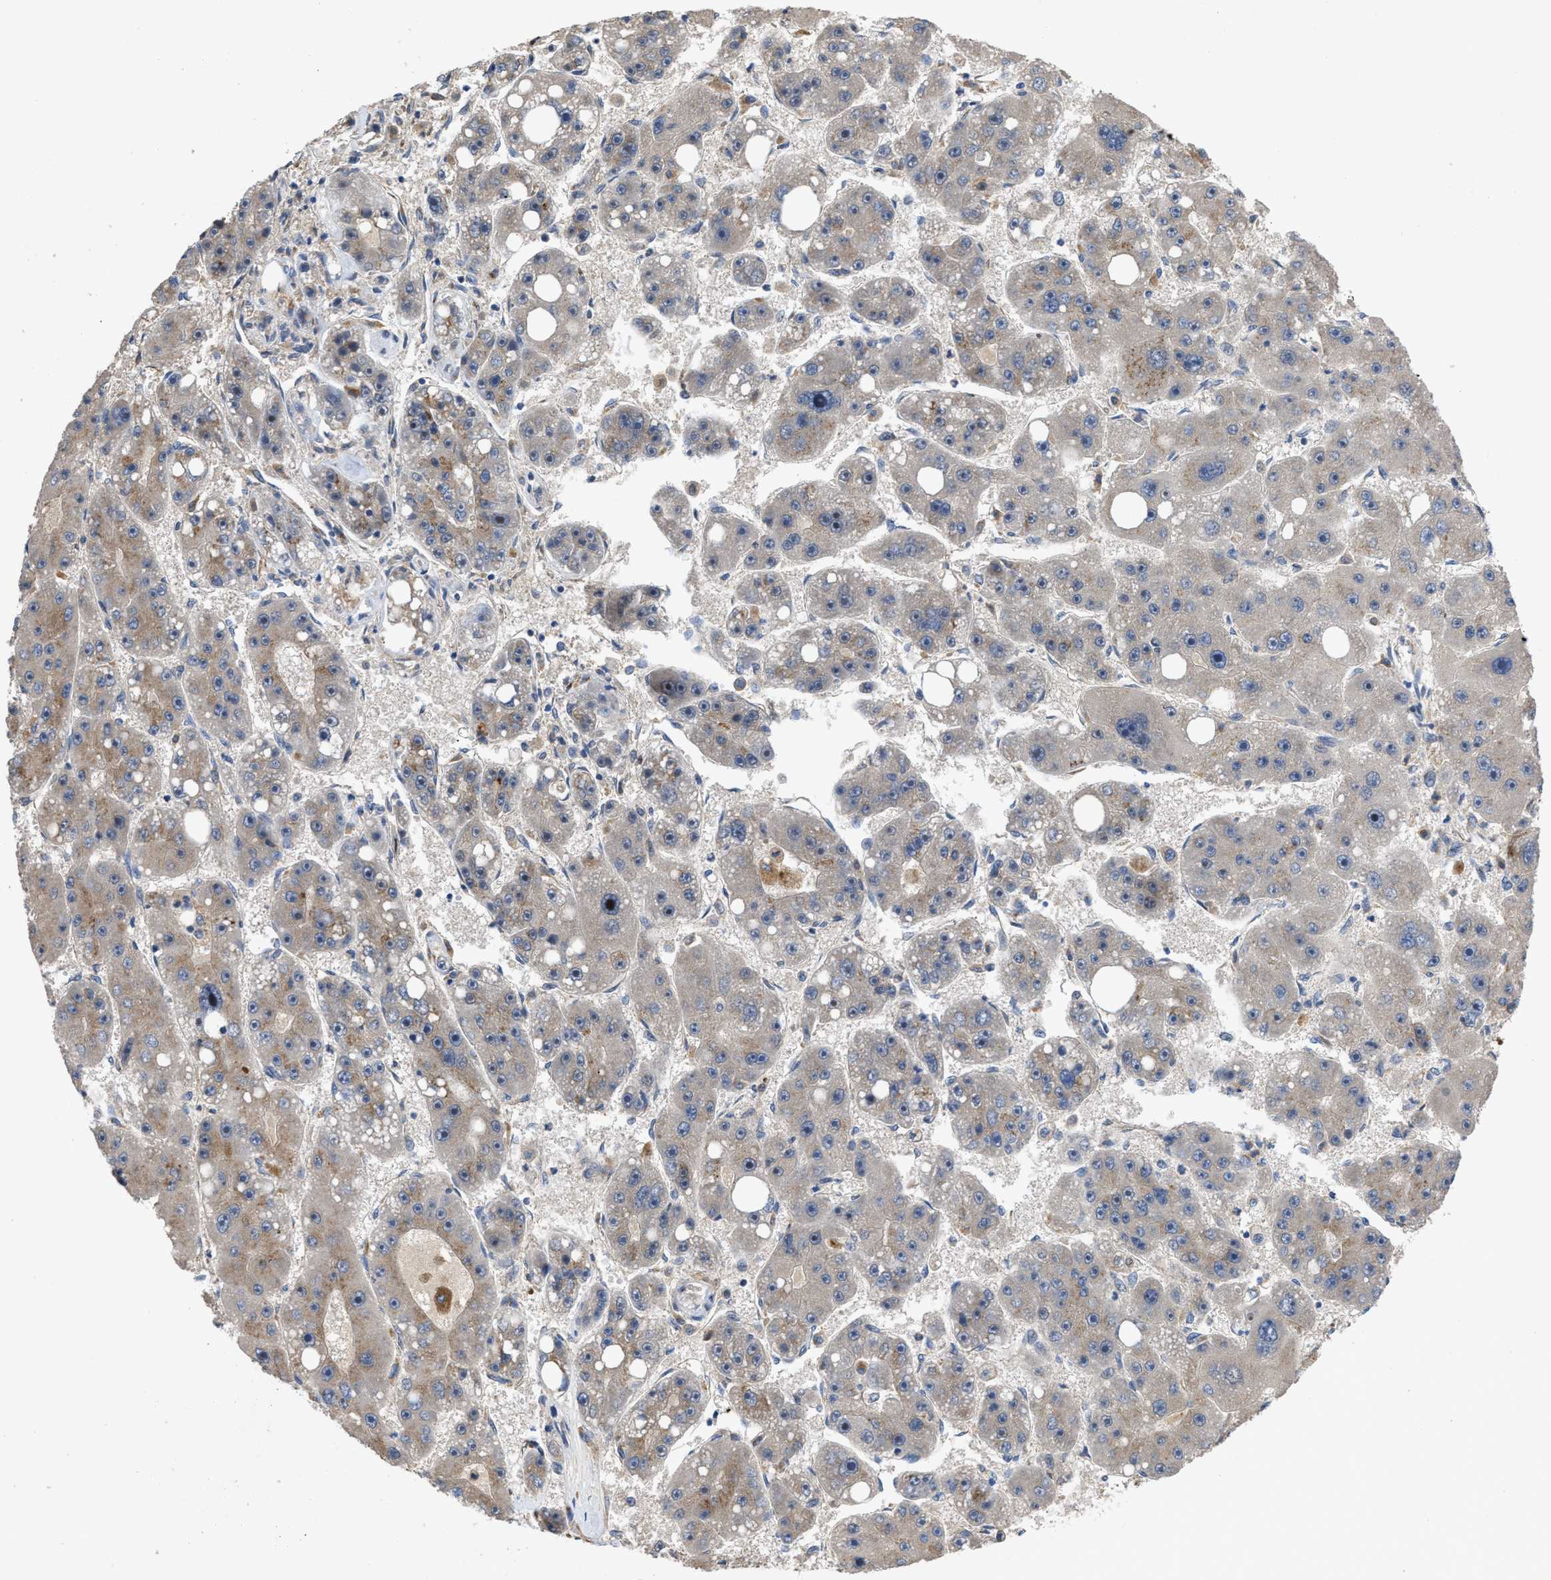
{"staining": {"intensity": "moderate", "quantity": "25%-75%", "location": "cytoplasmic/membranous"}, "tissue": "liver cancer", "cell_type": "Tumor cells", "image_type": "cancer", "snomed": [{"axis": "morphology", "description": "Carcinoma, Hepatocellular, NOS"}, {"axis": "topography", "description": "Liver"}], "caption": "Tumor cells reveal medium levels of moderate cytoplasmic/membranous staining in about 25%-75% of cells in human liver cancer.", "gene": "SIK2", "patient": {"sex": "female", "age": 61}}